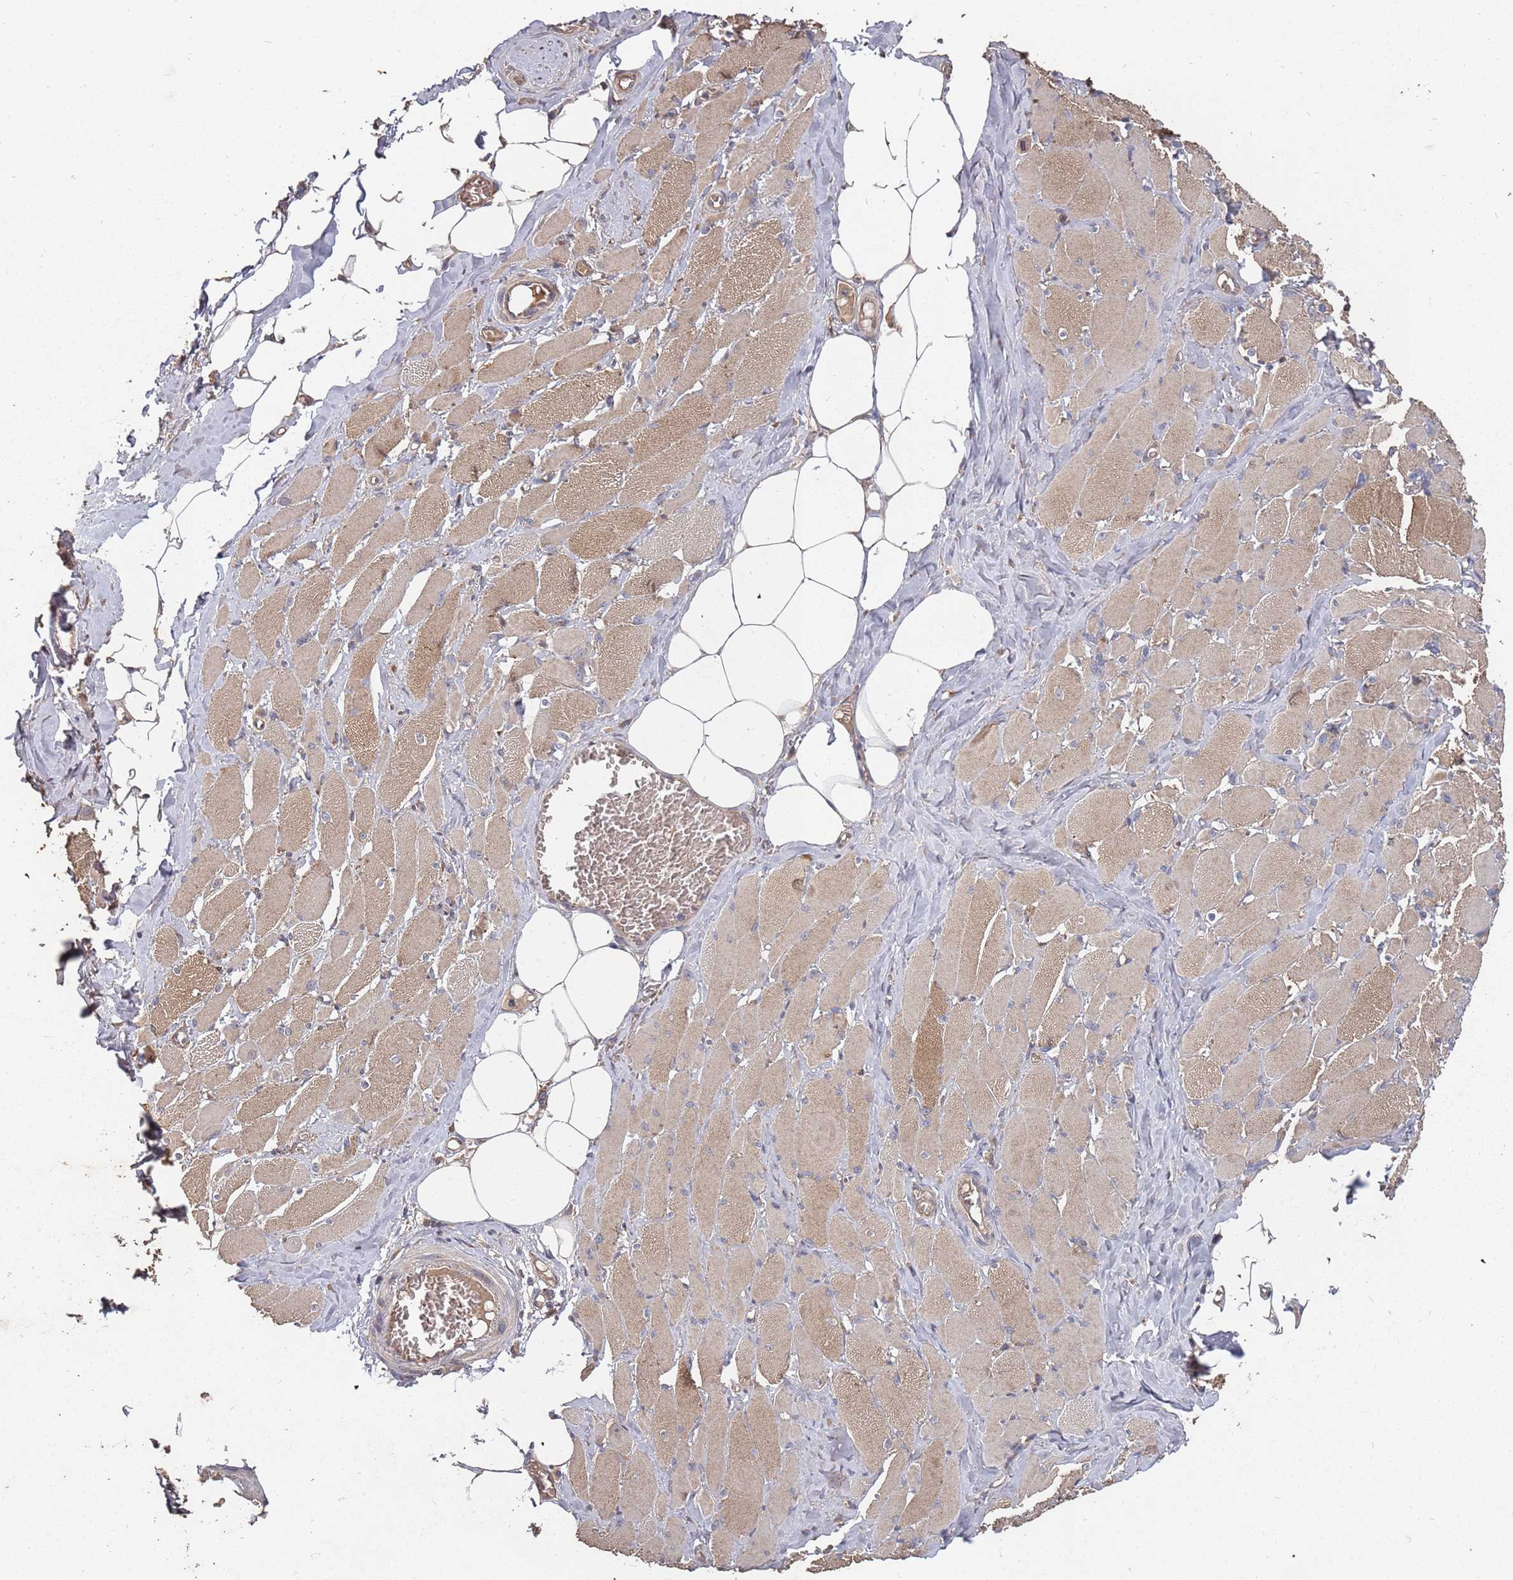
{"staining": {"intensity": "moderate", "quantity": "25%-75%", "location": "cytoplasmic/membranous"}, "tissue": "skeletal muscle", "cell_type": "Myocytes", "image_type": "normal", "snomed": [{"axis": "morphology", "description": "Normal tissue, NOS"}, {"axis": "morphology", "description": "Basal cell carcinoma"}, {"axis": "topography", "description": "Skeletal muscle"}], "caption": "Protein staining of unremarkable skeletal muscle reveals moderate cytoplasmic/membranous staining in approximately 25%-75% of myocytes. The staining was performed using DAB (3,3'-diaminobenzidine) to visualize the protein expression in brown, while the nuclei were stained in blue with hematoxylin (Magnification: 20x).", "gene": "ATG5", "patient": {"sex": "female", "age": 64}}